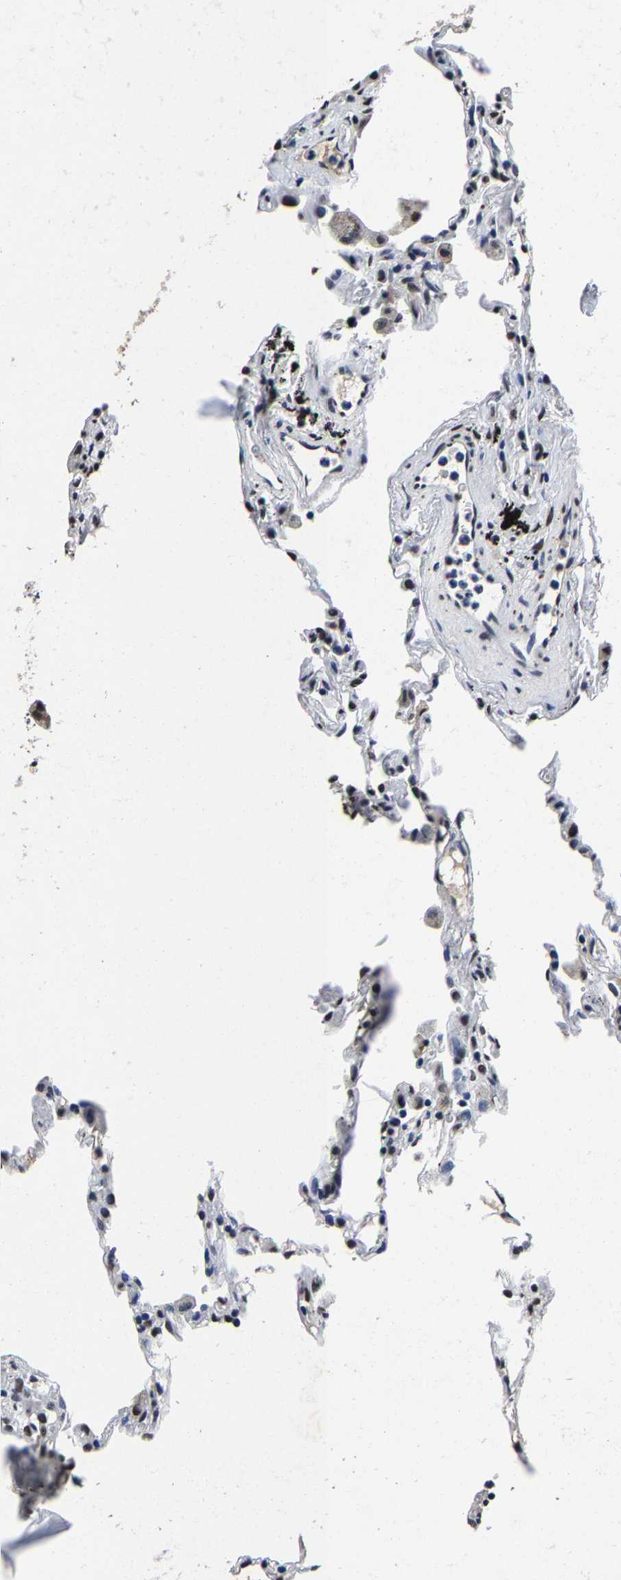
{"staining": {"intensity": "weak", "quantity": "<25%", "location": "nuclear"}, "tissue": "lung", "cell_type": "Alveolar cells", "image_type": "normal", "snomed": [{"axis": "morphology", "description": "Normal tissue, NOS"}, {"axis": "topography", "description": "Lung"}], "caption": "Lung stained for a protein using immunohistochemistry shows no staining alveolar cells.", "gene": "RBM45", "patient": {"sex": "male", "age": 59}}